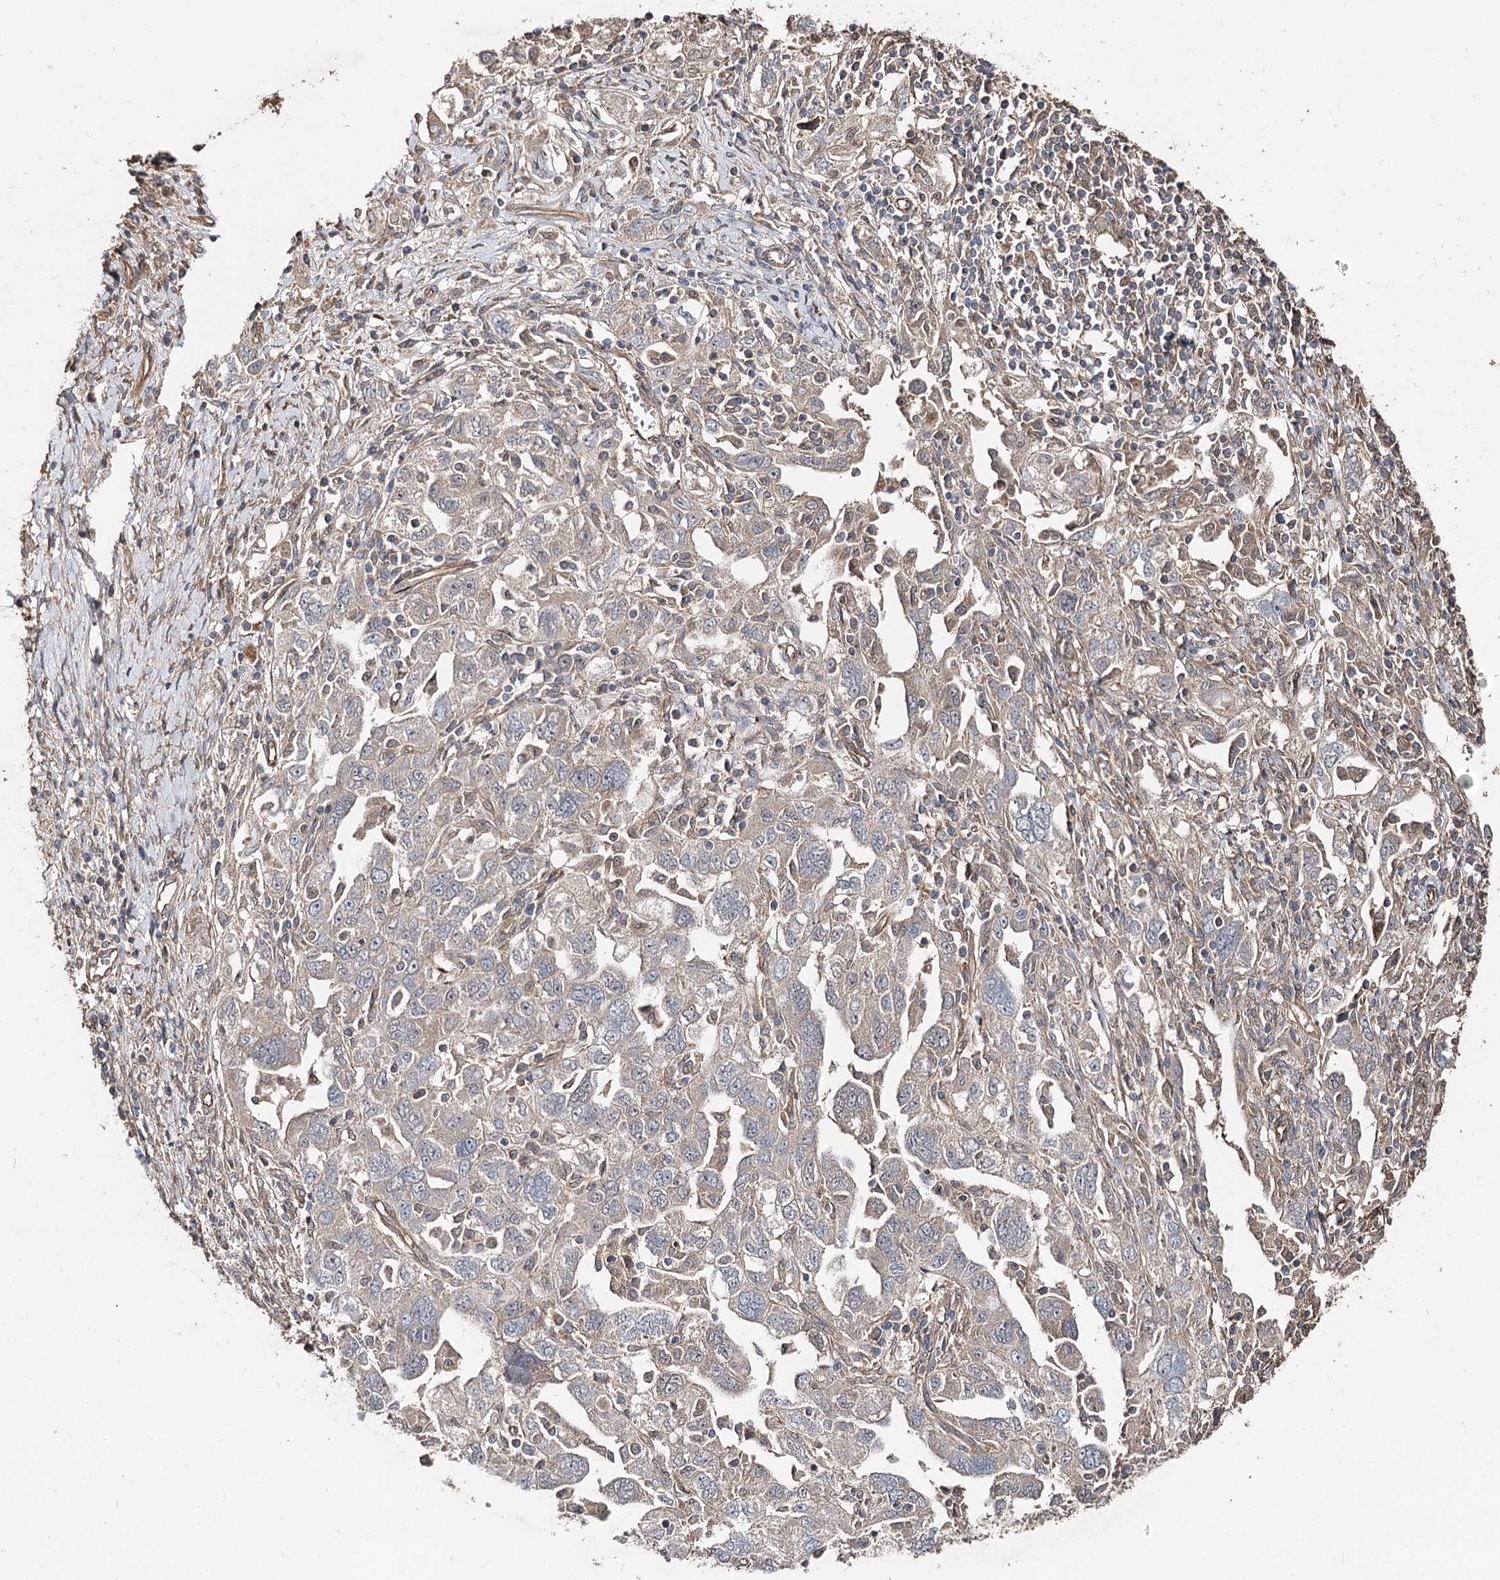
{"staining": {"intensity": "weak", "quantity": "25%-75%", "location": "cytoplasmic/membranous"}, "tissue": "ovarian cancer", "cell_type": "Tumor cells", "image_type": "cancer", "snomed": [{"axis": "morphology", "description": "Carcinoma, NOS"}, {"axis": "morphology", "description": "Cystadenocarcinoma, serous, NOS"}, {"axis": "topography", "description": "Ovary"}], "caption": "Approximately 25%-75% of tumor cells in human ovarian serous cystadenocarcinoma display weak cytoplasmic/membranous protein positivity as visualized by brown immunohistochemical staining.", "gene": "SPART", "patient": {"sex": "female", "age": 69}}